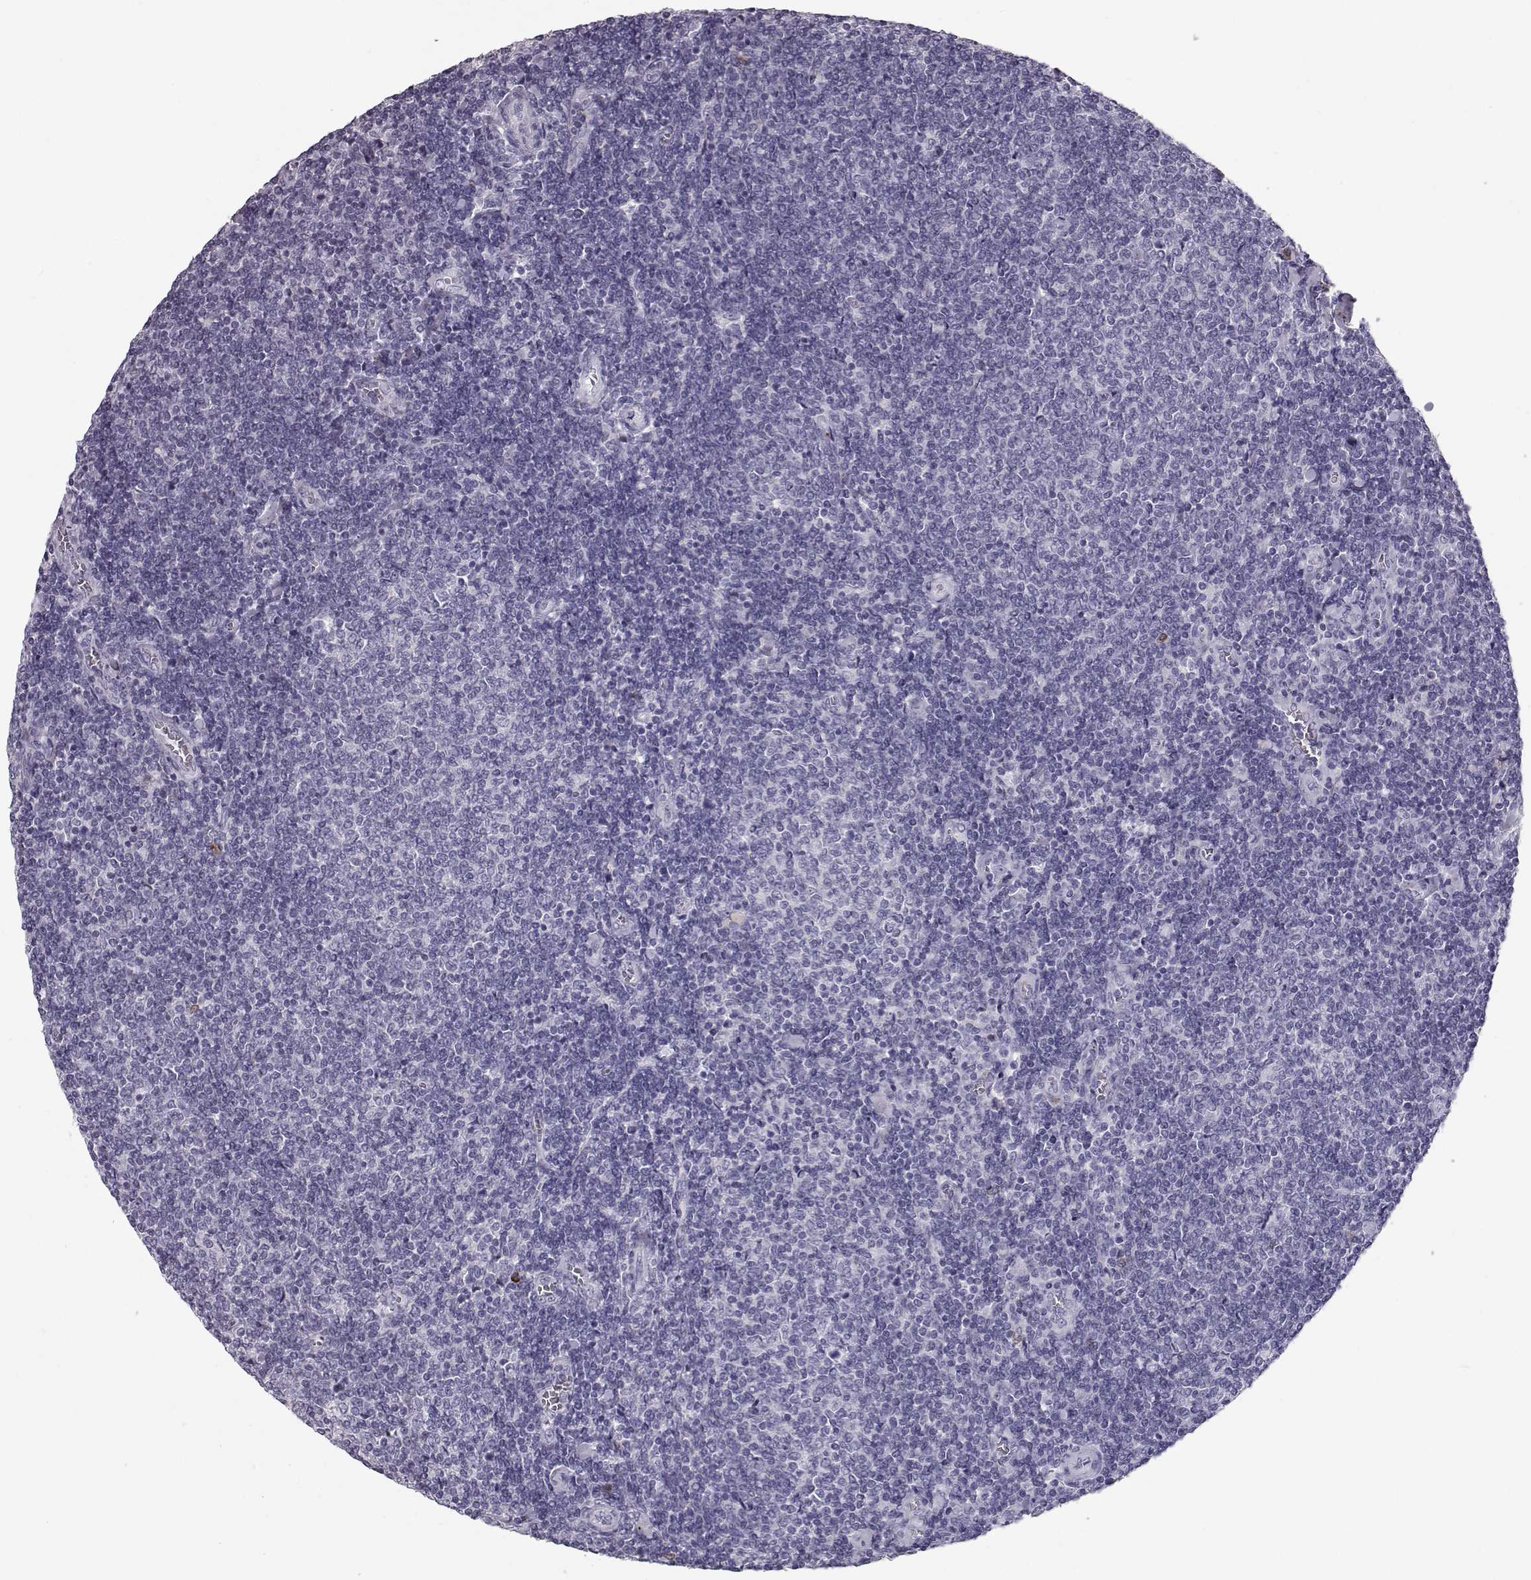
{"staining": {"intensity": "negative", "quantity": "none", "location": "none"}, "tissue": "lymphoma", "cell_type": "Tumor cells", "image_type": "cancer", "snomed": [{"axis": "morphology", "description": "Malignant lymphoma, non-Hodgkin's type, Low grade"}, {"axis": "topography", "description": "Lymph node"}], "caption": "An immunohistochemistry (IHC) micrograph of malignant lymphoma, non-Hodgkin's type (low-grade) is shown. There is no staining in tumor cells of malignant lymphoma, non-Hodgkin's type (low-grade). The staining was performed using DAB to visualize the protein expression in brown, while the nuclei were stained in blue with hematoxylin (Magnification: 20x).", "gene": "CCL19", "patient": {"sex": "male", "age": 52}}